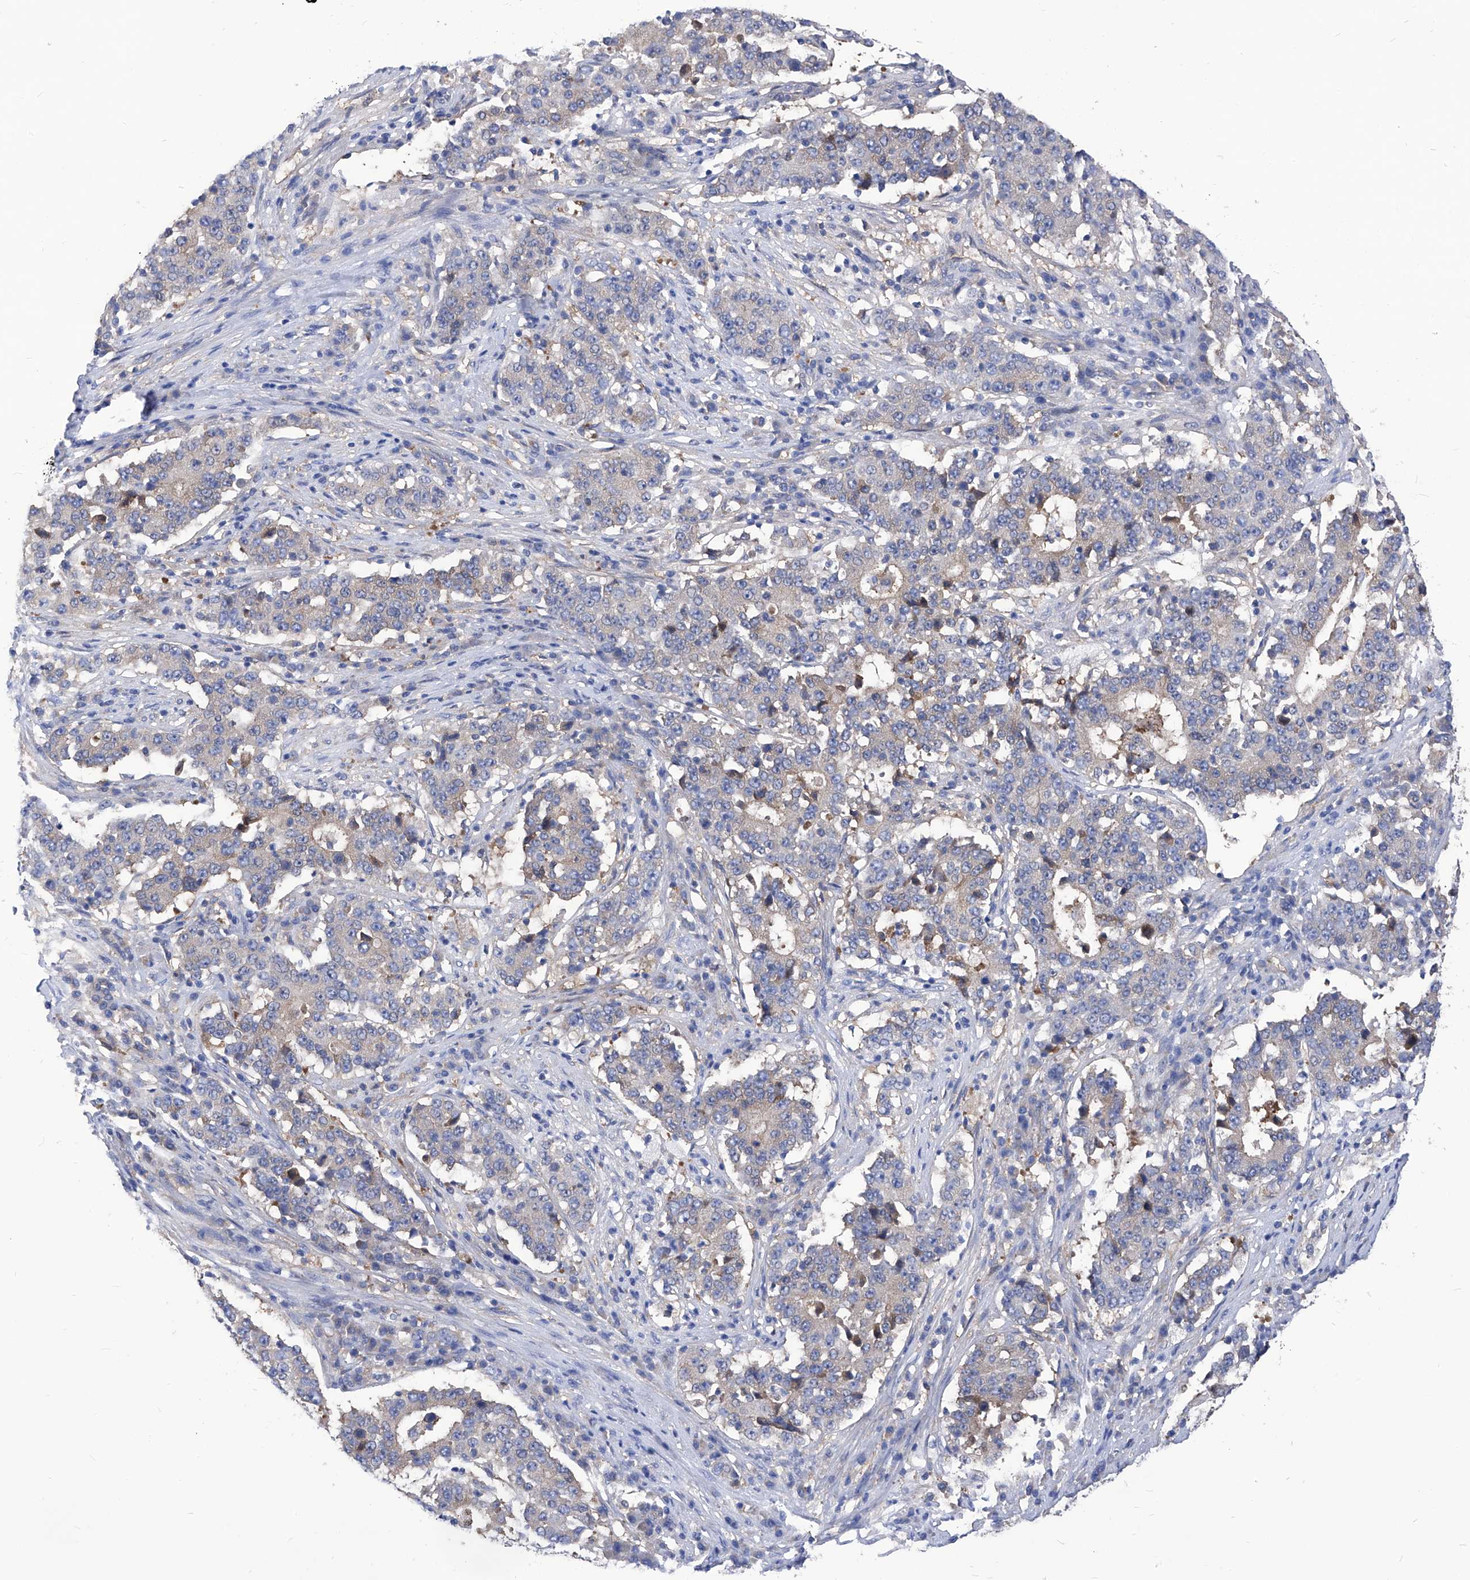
{"staining": {"intensity": "weak", "quantity": "<25%", "location": "cytoplasmic/membranous"}, "tissue": "stomach cancer", "cell_type": "Tumor cells", "image_type": "cancer", "snomed": [{"axis": "morphology", "description": "Adenocarcinoma, NOS"}, {"axis": "topography", "description": "Stomach"}], "caption": "Tumor cells are negative for brown protein staining in stomach cancer (adenocarcinoma).", "gene": "XPNPEP1", "patient": {"sex": "male", "age": 59}}